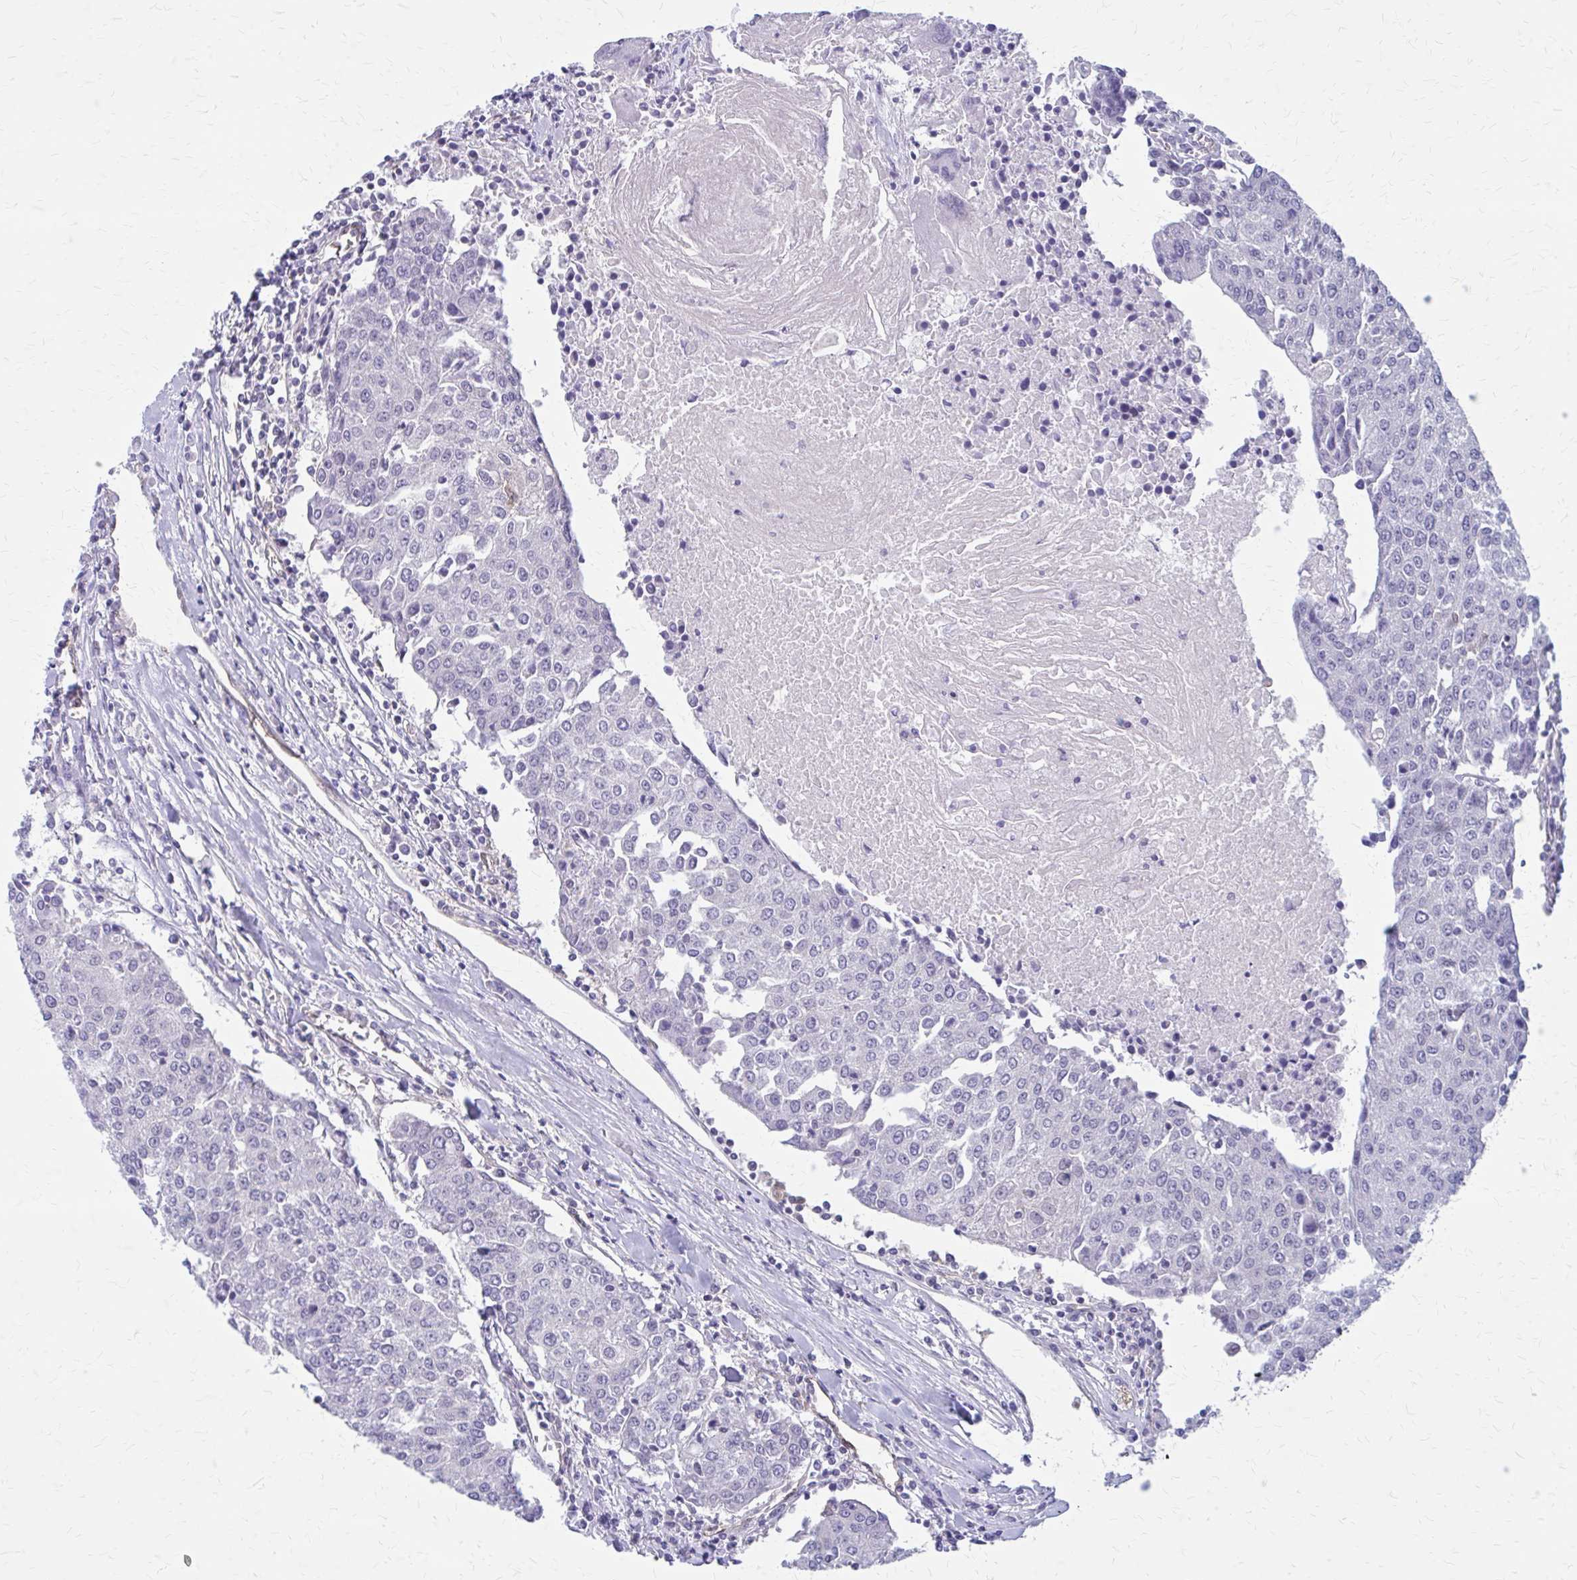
{"staining": {"intensity": "negative", "quantity": "none", "location": "none"}, "tissue": "urothelial cancer", "cell_type": "Tumor cells", "image_type": "cancer", "snomed": [{"axis": "morphology", "description": "Urothelial carcinoma, High grade"}, {"axis": "topography", "description": "Urinary bladder"}], "caption": "There is no significant expression in tumor cells of urothelial cancer.", "gene": "CLIC2", "patient": {"sex": "female", "age": 85}}